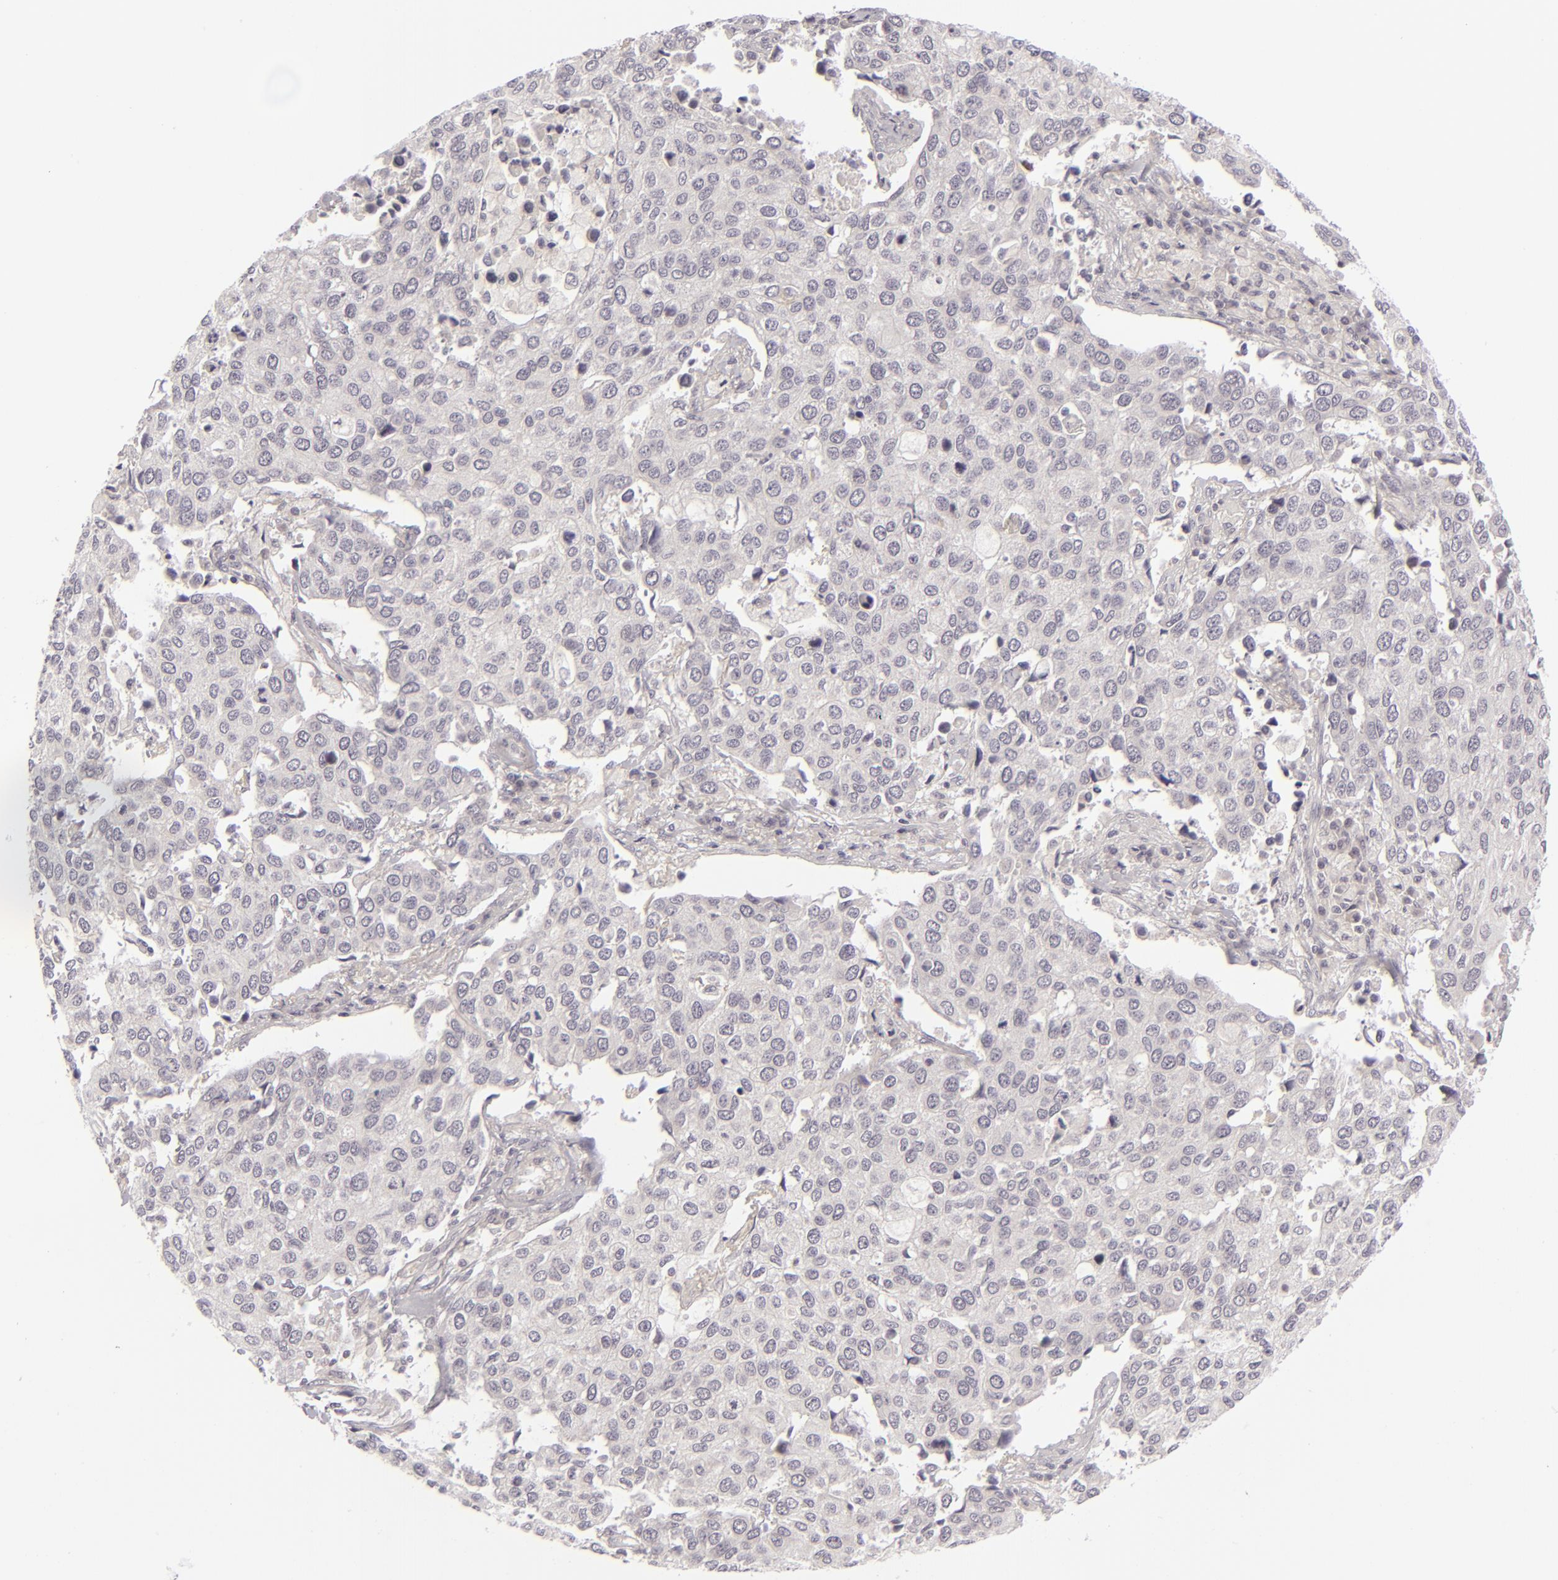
{"staining": {"intensity": "negative", "quantity": "none", "location": "none"}, "tissue": "cervical cancer", "cell_type": "Tumor cells", "image_type": "cancer", "snomed": [{"axis": "morphology", "description": "Squamous cell carcinoma, NOS"}, {"axis": "topography", "description": "Cervix"}], "caption": "A high-resolution image shows IHC staining of cervical cancer (squamous cell carcinoma), which exhibits no significant positivity in tumor cells.", "gene": "DLG3", "patient": {"sex": "female", "age": 54}}